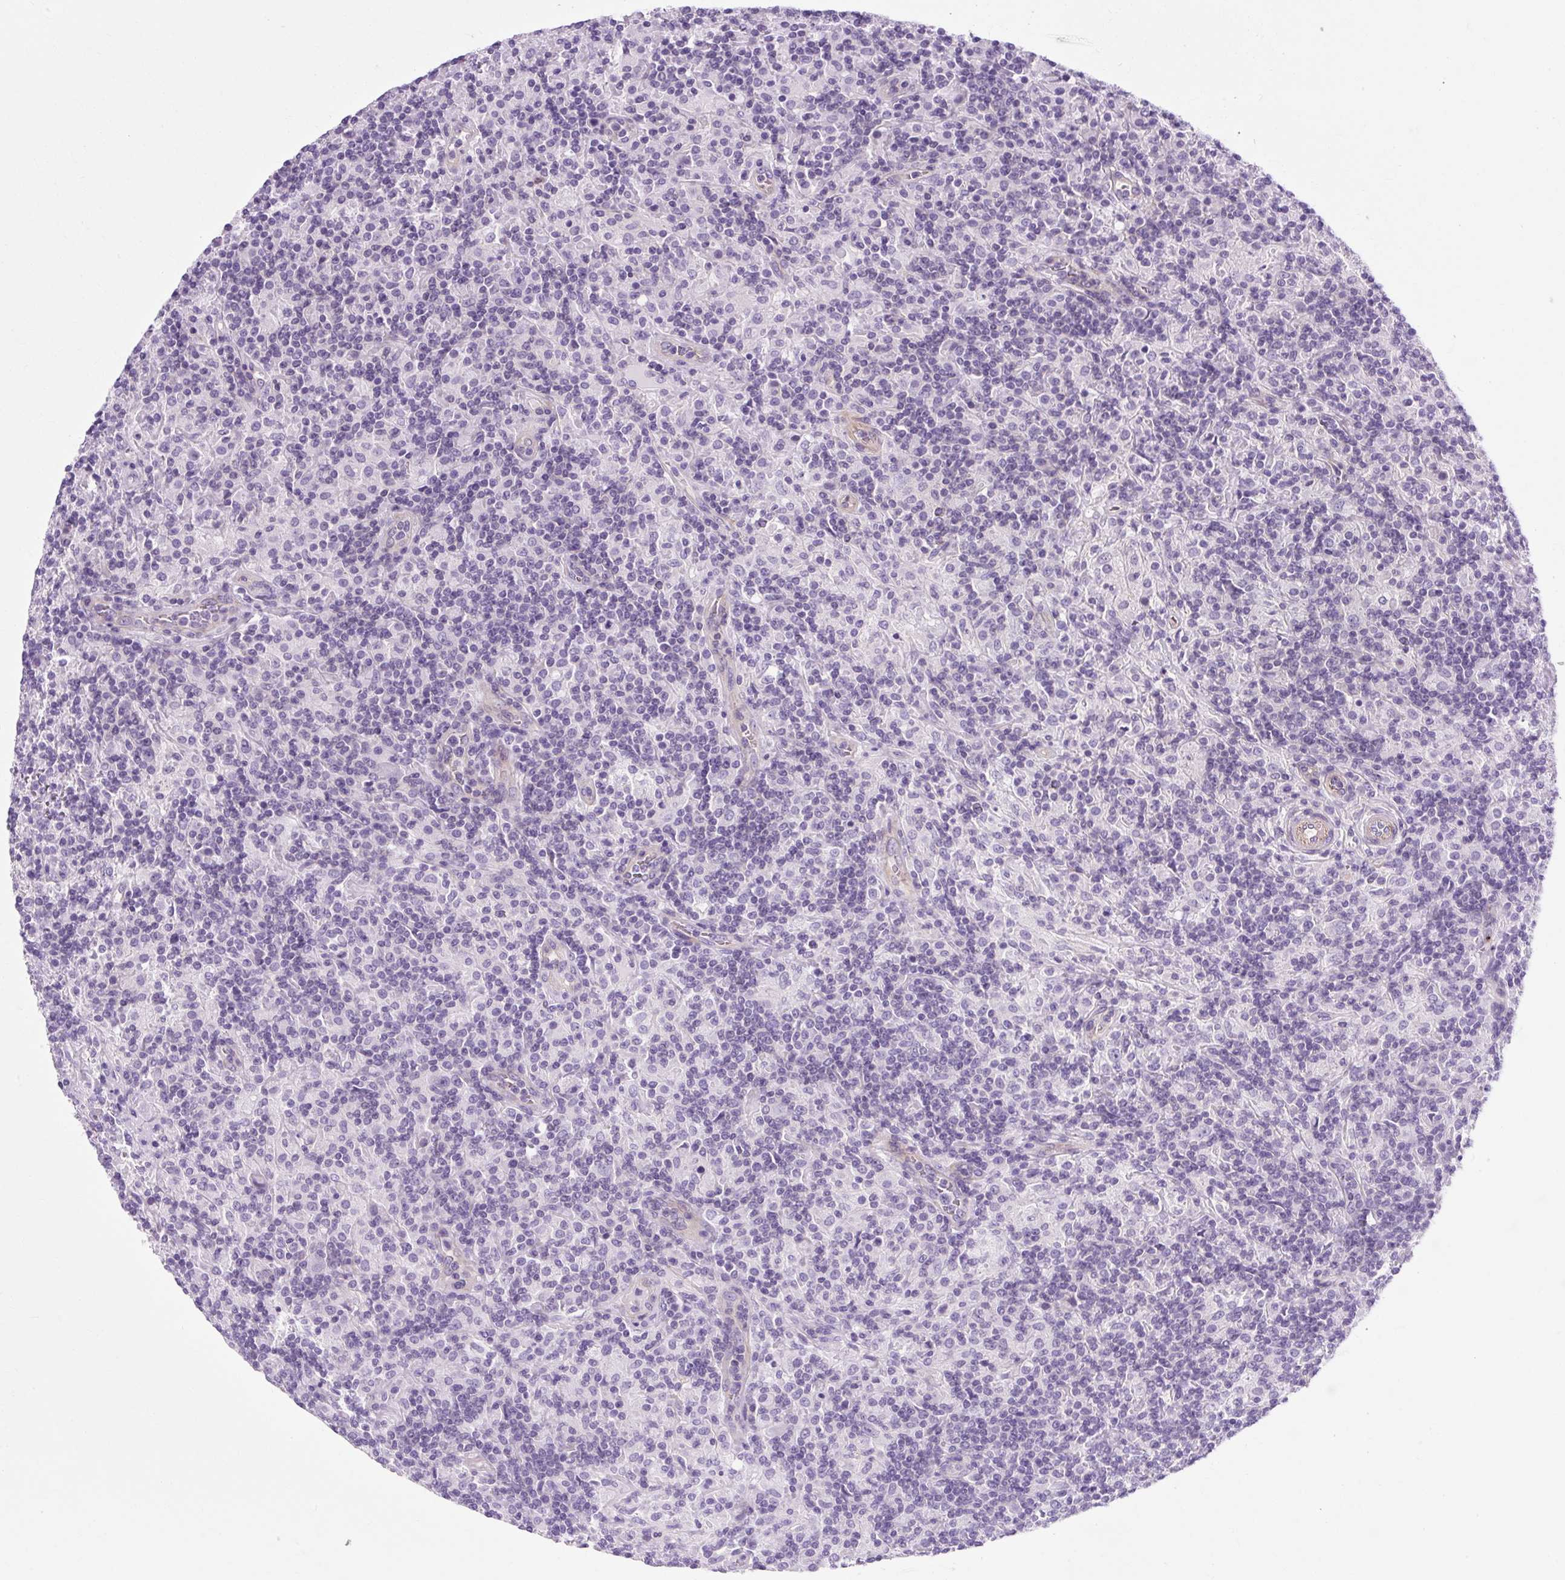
{"staining": {"intensity": "negative", "quantity": "none", "location": "none"}, "tissue": "lymphoma", "cell_type": "Tumor cells", "image_type": "cancer", "snomed": [{"axis": "morphology", "description": "Hodgkin's disease, NOS"}, {"axis": "topography", "description": "Lymph node"}], "caption": "An immunohistochemistry photomicrograph of lymphoma is shown. There is no staining in tumor cells of lymphoma.", "gene": "OOEP", "patient": {"sex": "male", "age": 70}}